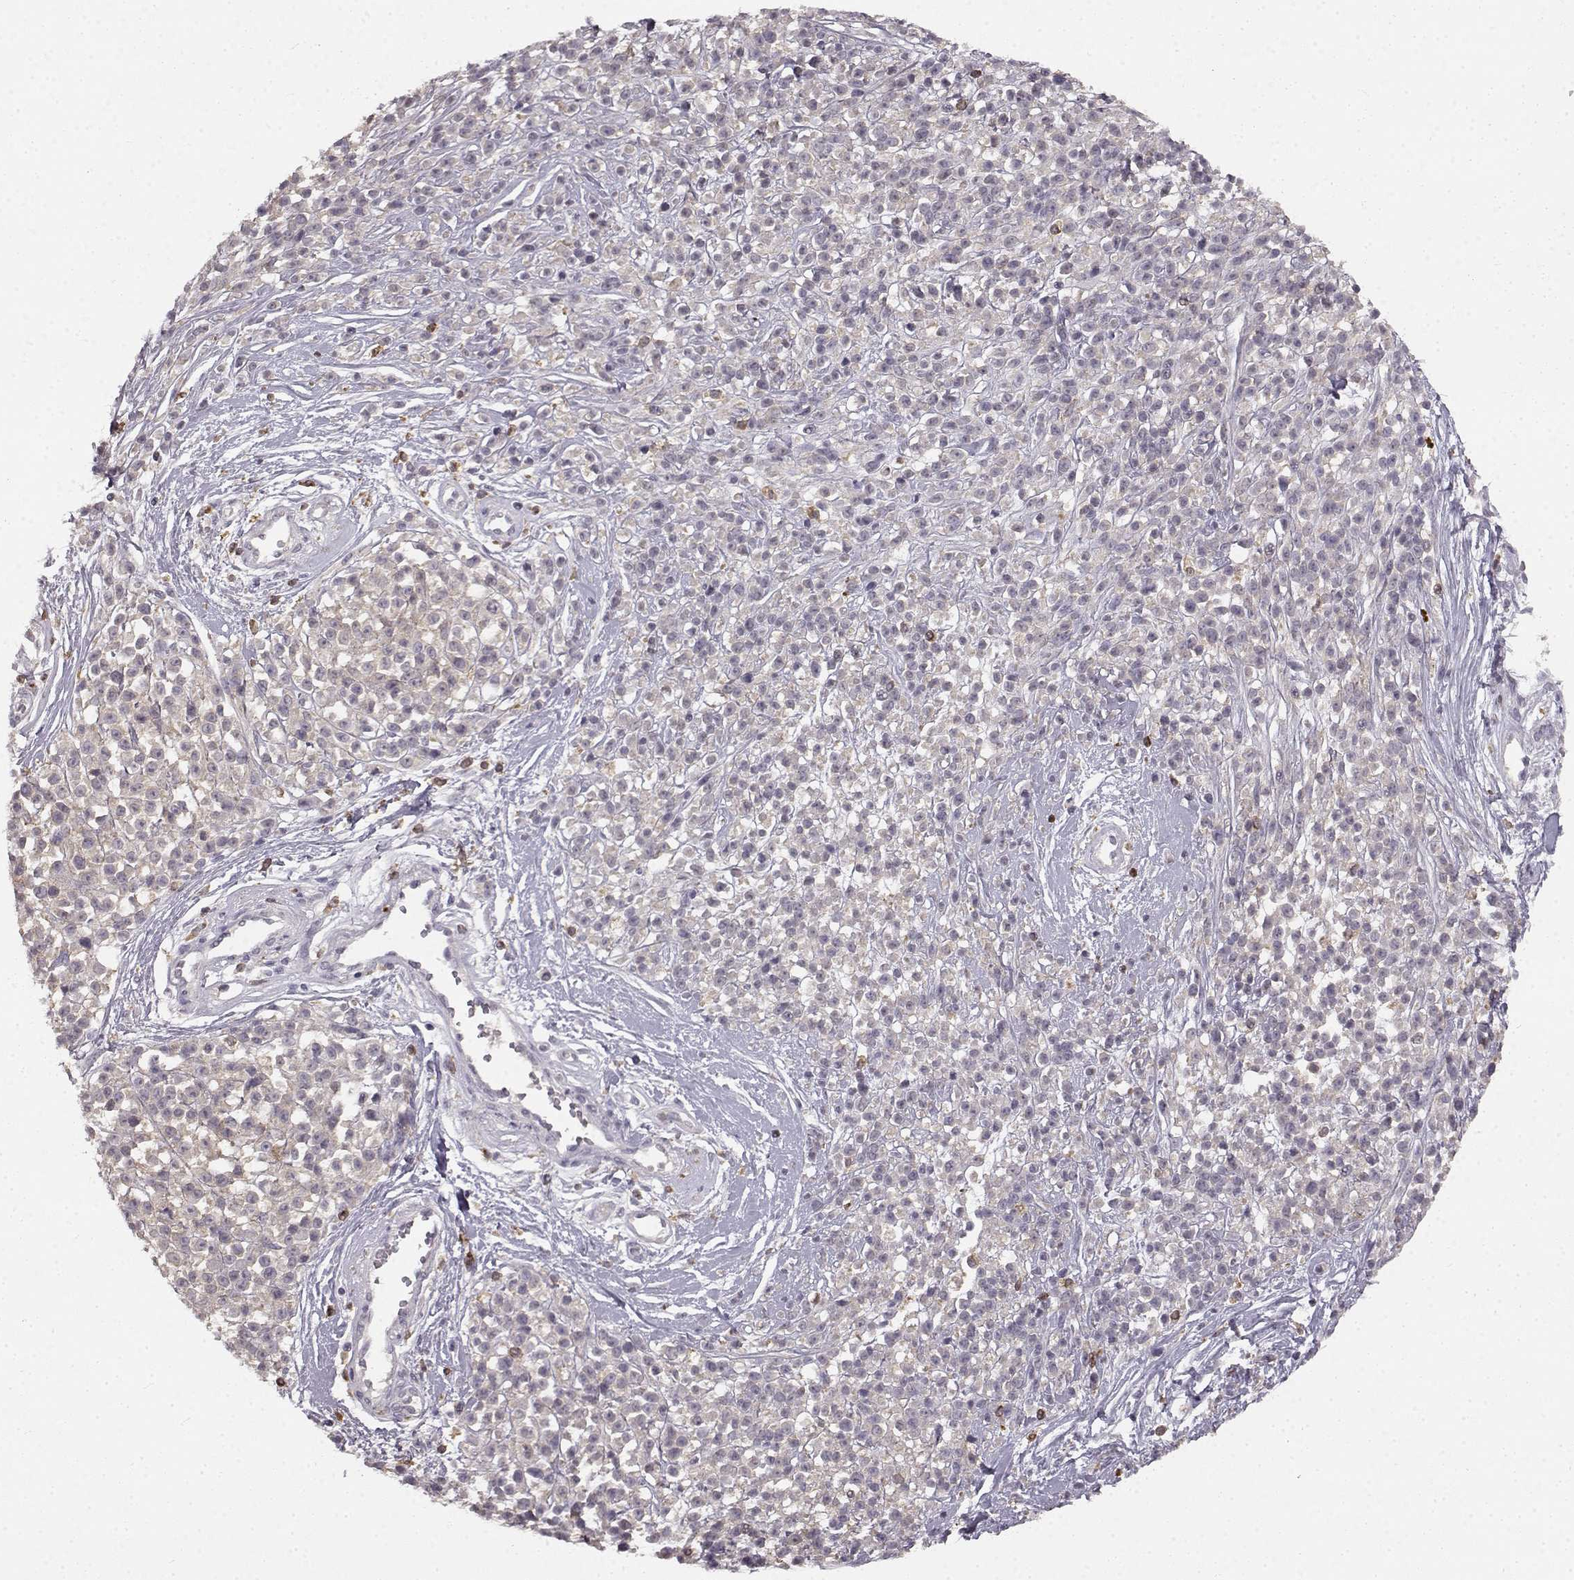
{"staining": {"intensity": "negative", "quantity": "none", "location": "none"}, "tissue": "melanoma", "cell_type": "Tumor cells", "image_type": "cancer", "snomed": [{"axis": "morphology", "description": "Malignant melanoma, NOS"}, {"axis": "topography", "description": "Skin"}, {"axis": "topography", "description": "Skin of trunk"}], "caption": "High magnification brightfield microscopy of malignant melanoma stained with DAB (brown) and counterstained with hematoxylin (blue): tumor cells show no significant staining.", "gene": "SPAG17", "patient": {"sex": "male", "age": 74}}